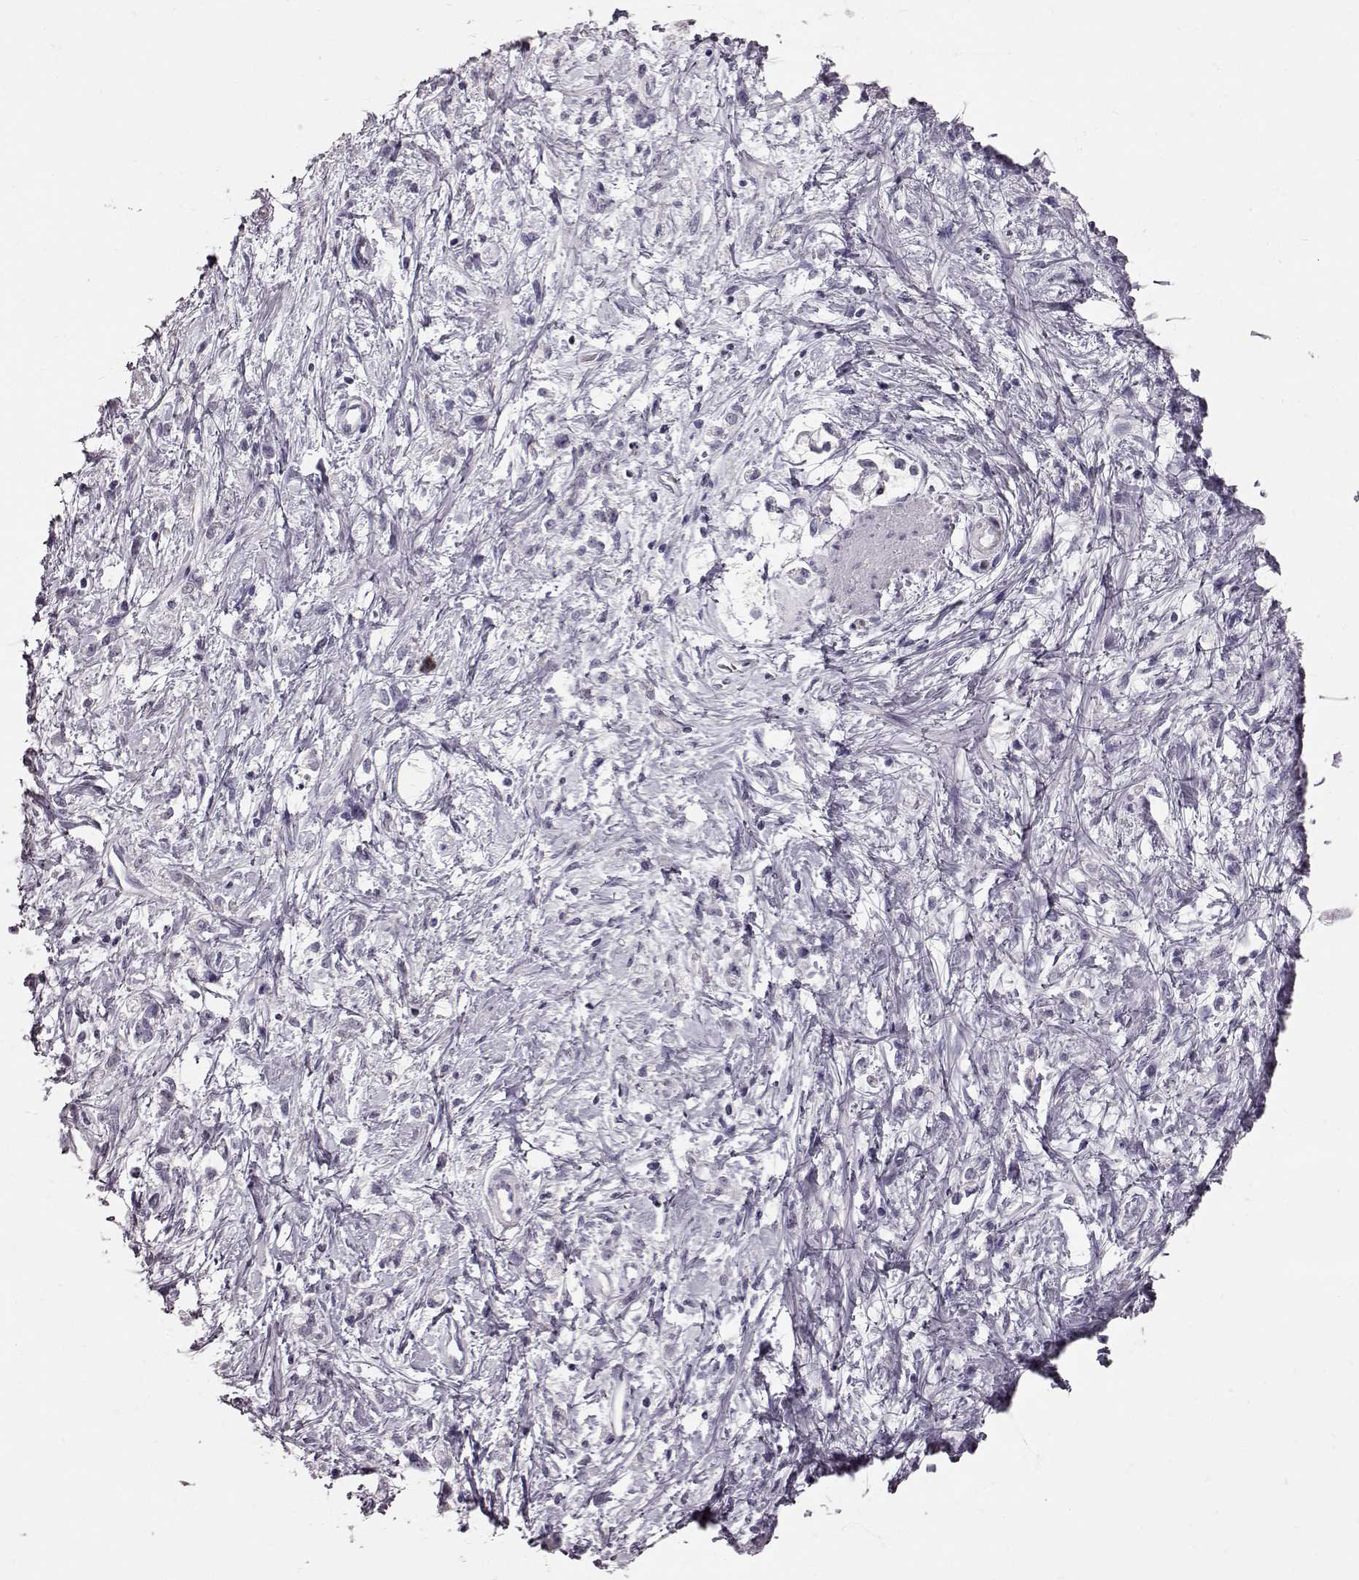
{"staining": {"intensity": "negative", "quantity": "none", "location": "none"}, "tissue": "stomach cancer", "cell_type": "Tumor cells", "image_type": "cancer", "snomed": [{"axis": "morphology", "description": "Adenocarcinoma, NOS"}, {"axis": "topography", "description": "Stomach"}], "caption": "DAB immunohistochemical staining of adenocarcinoma (stomach) shows no significant positivity in tumor cells.", "gene": "FUT4", "patient": {"sex": "female", "age": 60}}